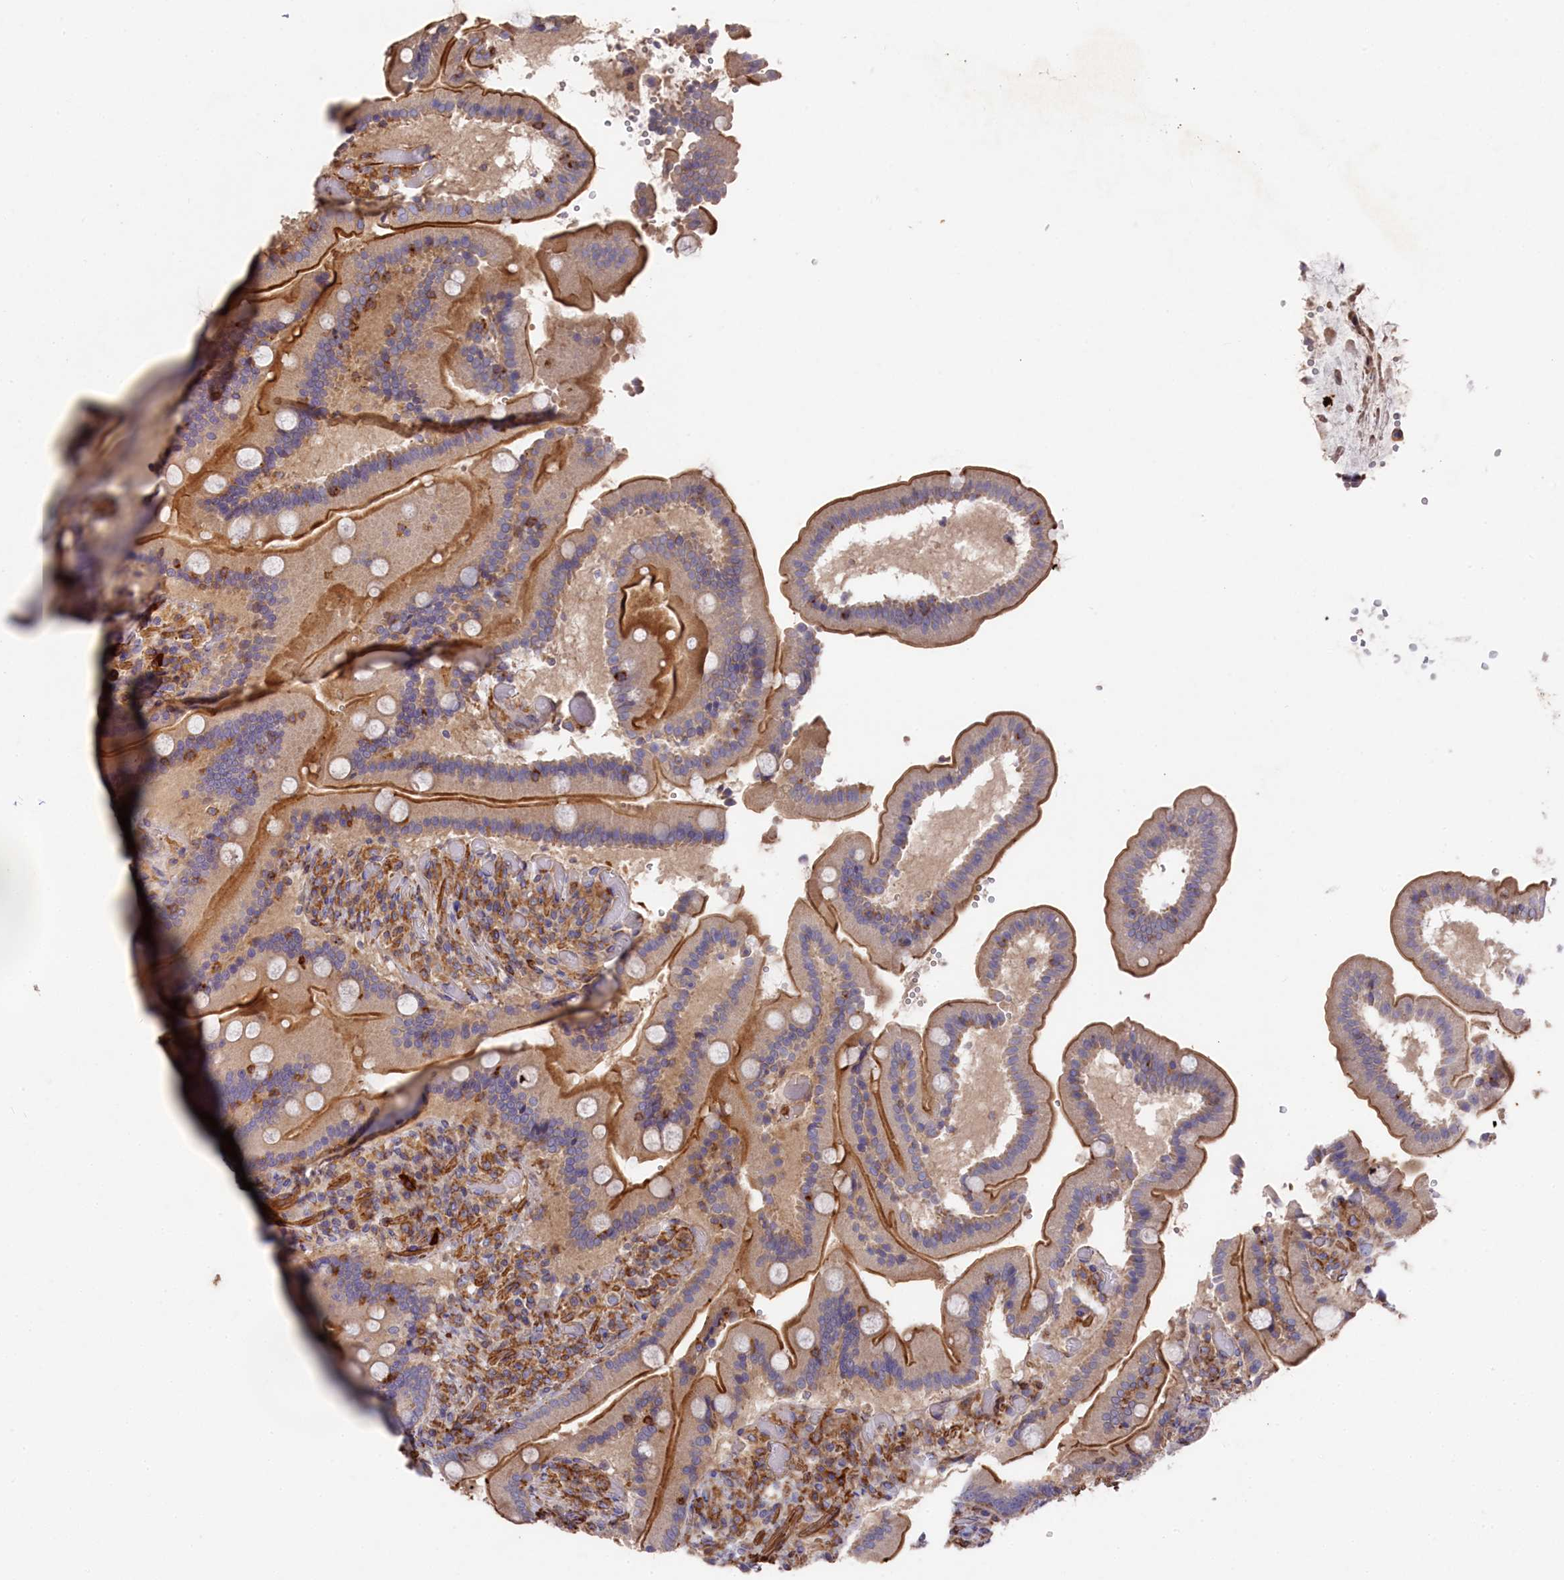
{"staining": {"intensity": "strong", "quantity": "25%-75%", "location": "cytoplasmic/membranous"}, "tissue": "duodenum", "cell_type": "Glandular cells", "image_type": "normal", "snomed": [{"axis": "morphology", "description": "Normal tissue, NOS"}, {"axis": "topography", "description": "Duodenum"}], "caption": "IHC histopathology image of benign duodenum: human duodenum stained using IHC shows high levels of strong protein expression localized specifically in the cytoplasmic/membranous of glandular cells, appearing as a cytoplasmic/membranous brown color.", "gene": "RAPSN", "patient": {"sex": "female", "age": 62}}